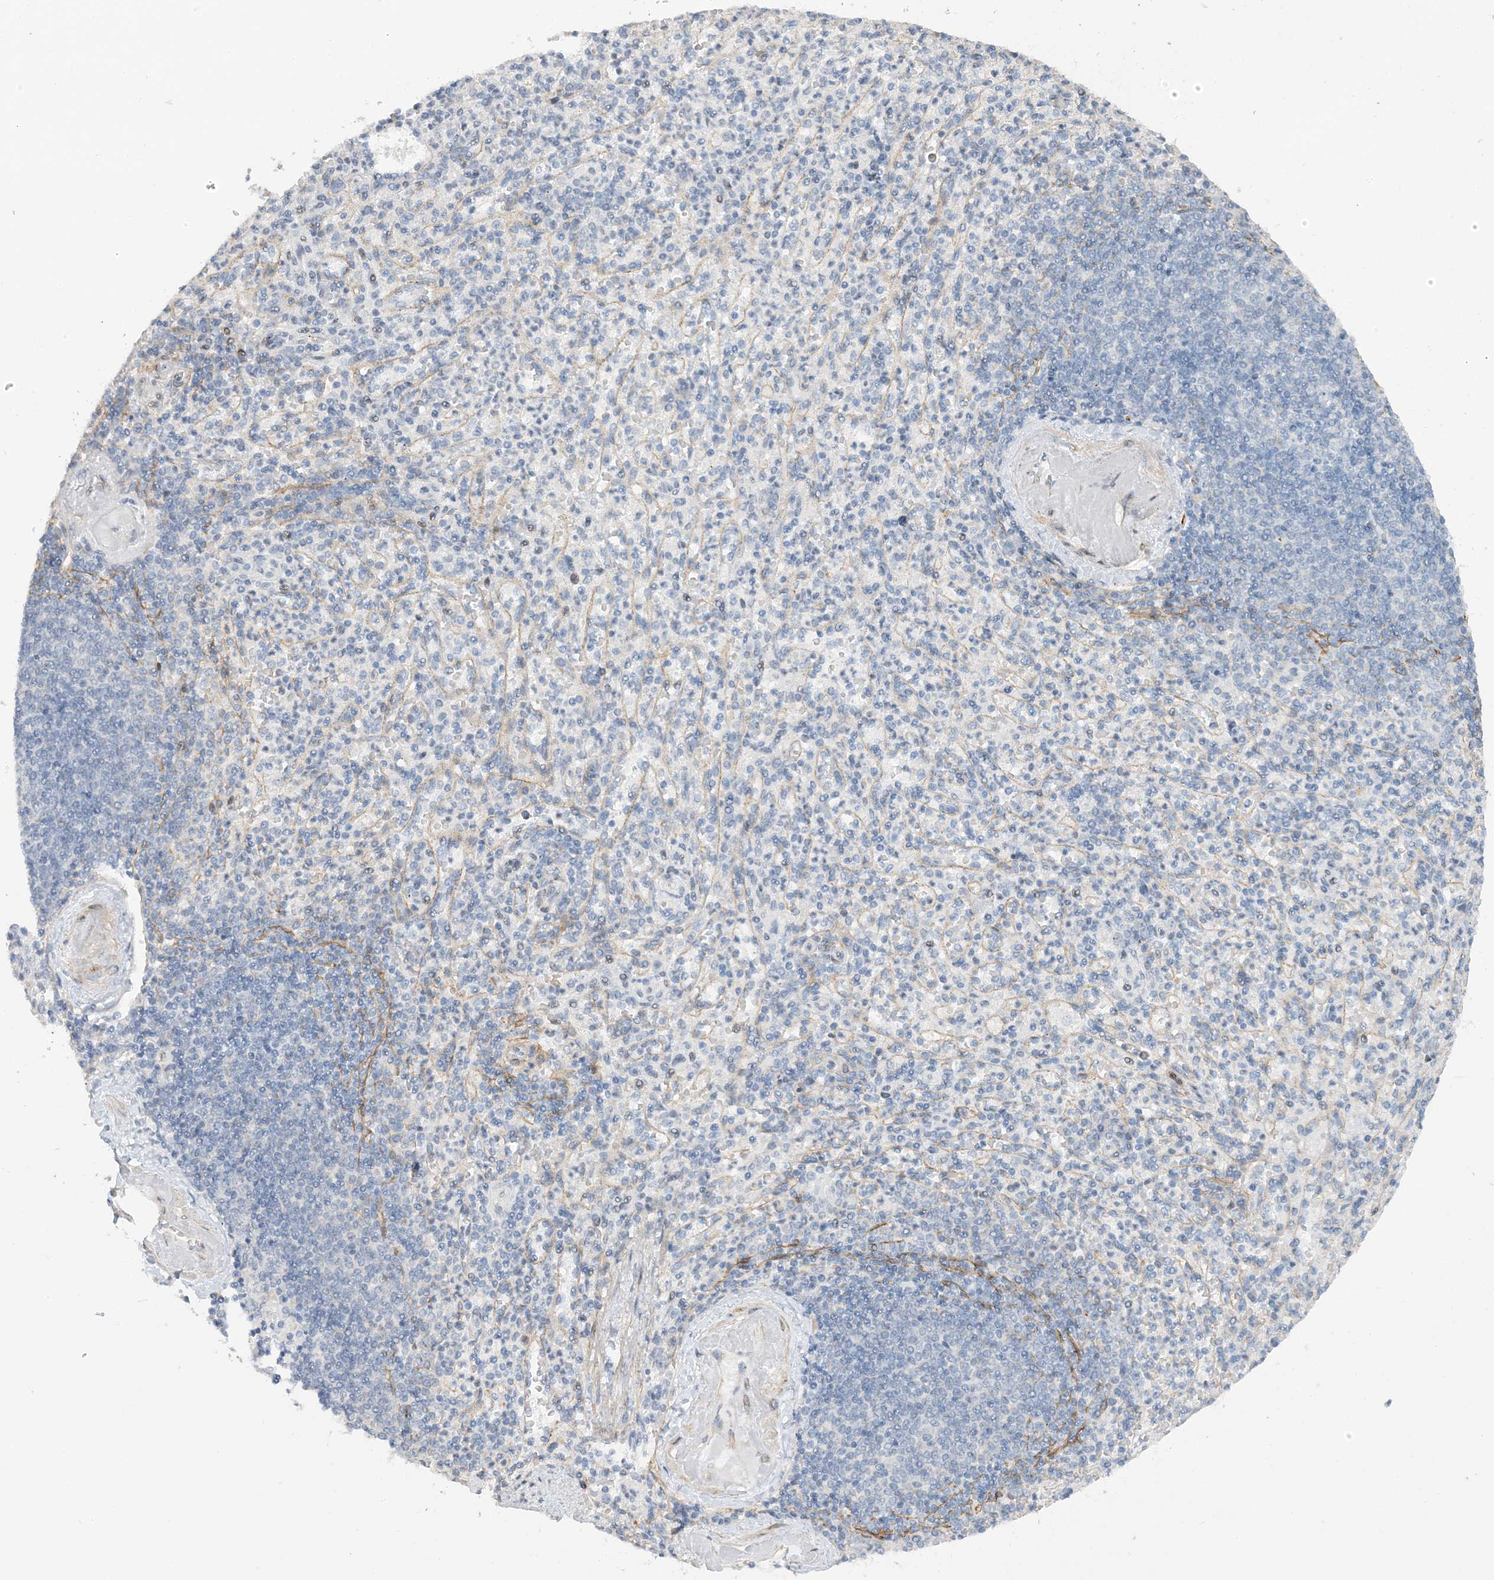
{"staining": {"intensity": "negative", "quantity": "none", "location": "none"}, "tissue": "spleen", "cell_type": "Cells in red pulp", "image_type": "normal", "snomed": [{"axis": "morphology", "description": "Normal tissue, NOS"}, {"axis": "topography", "description": "Spleen"}], "caption": "This is a micrograph of immunohistochemistry (IHC) staining of unremarkable spleen, which shows no staining in cells in red pulp.", "gene": "IL36B", "patient": {"sex": "female", "age": 74}}